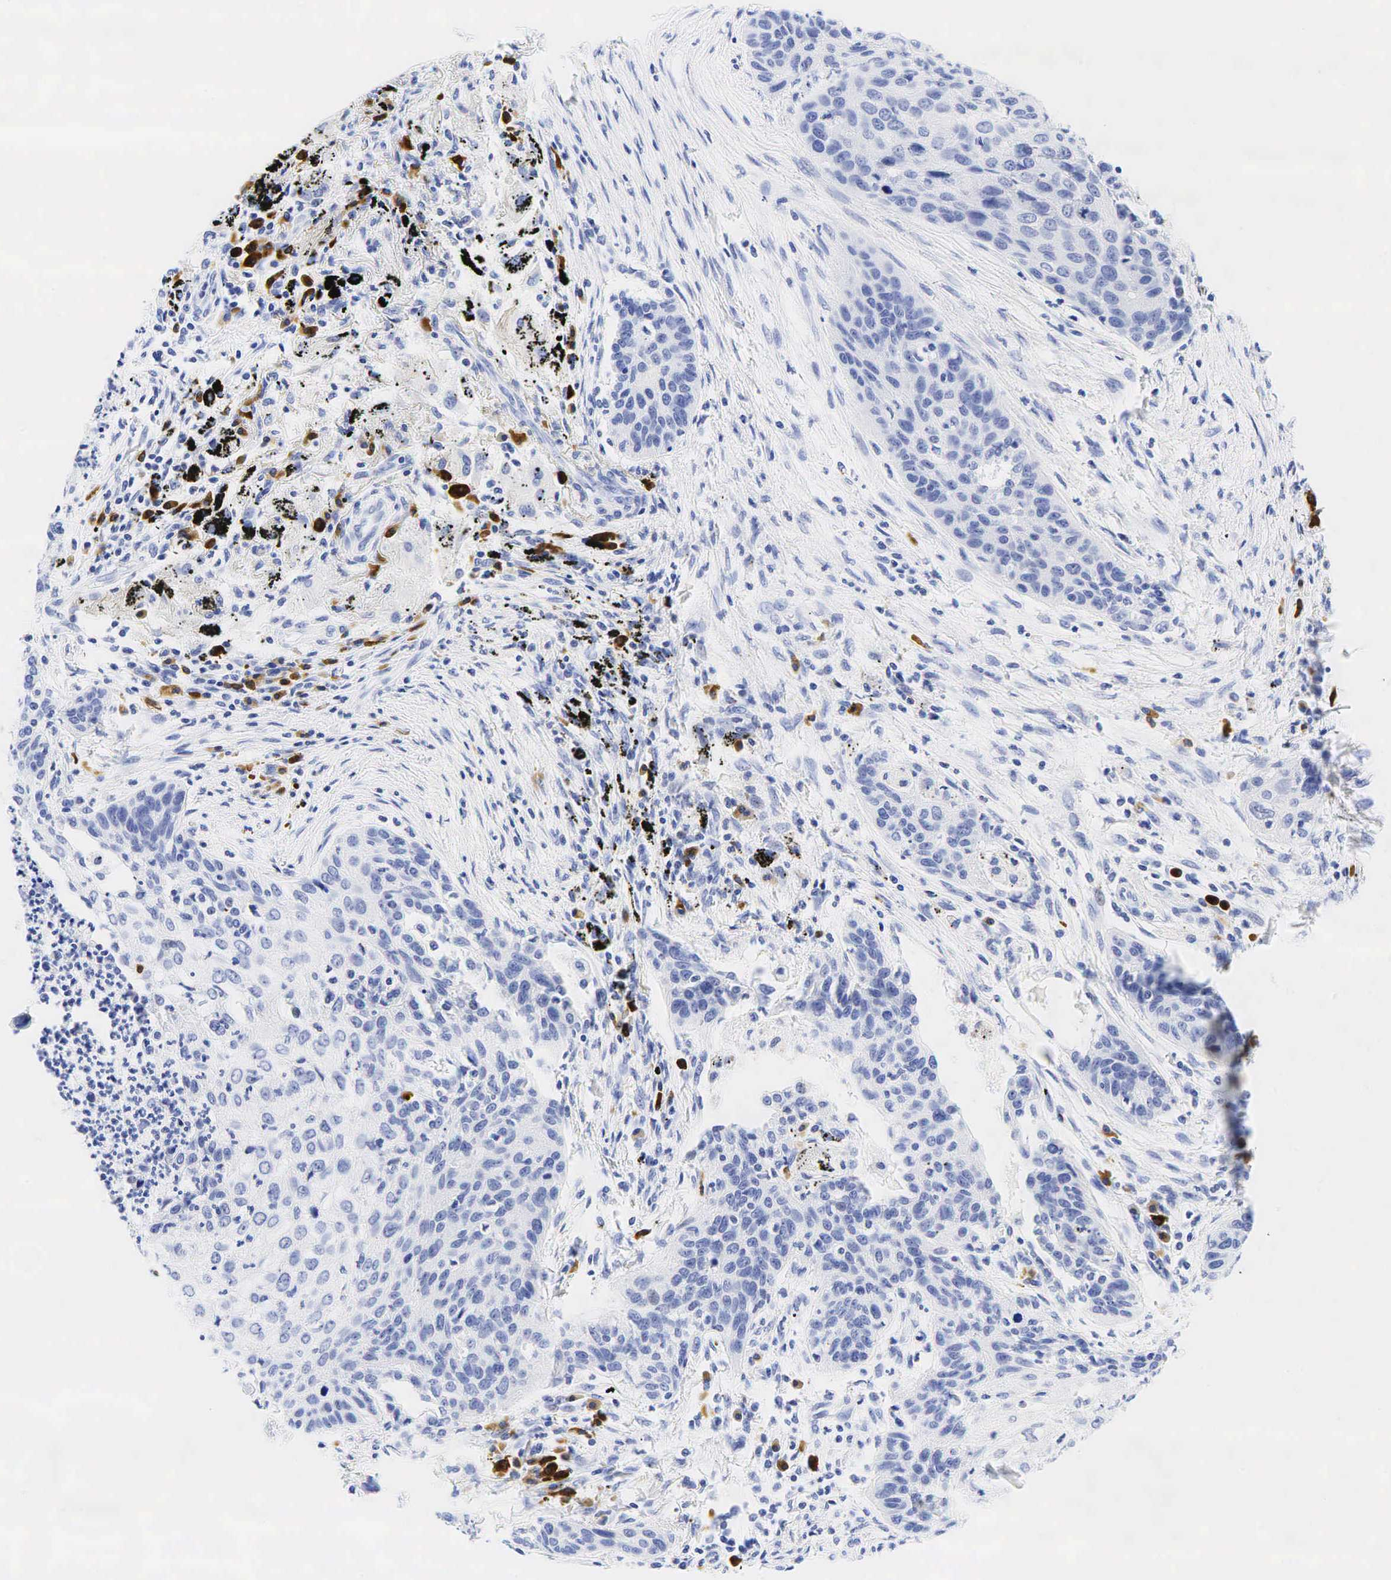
{"staining": {"intensity": "negative", "quantity": "none", "location": "none"}, "tissue": "lung cancer", "cell_type": "Tumor cells", "image_type": "cancer", "snomed": [{"axis": "morphology", "description": "Squamous cell carcinoma, NOS"}, {"axis": "topography", "description": "Lung"}], "caption": "This is an IHC image of human squamous cell carcinoma (lung). There is no positivity in tumor cells.", "gene": "CD79A", "patient": {"sex": "male", "age": 71}}